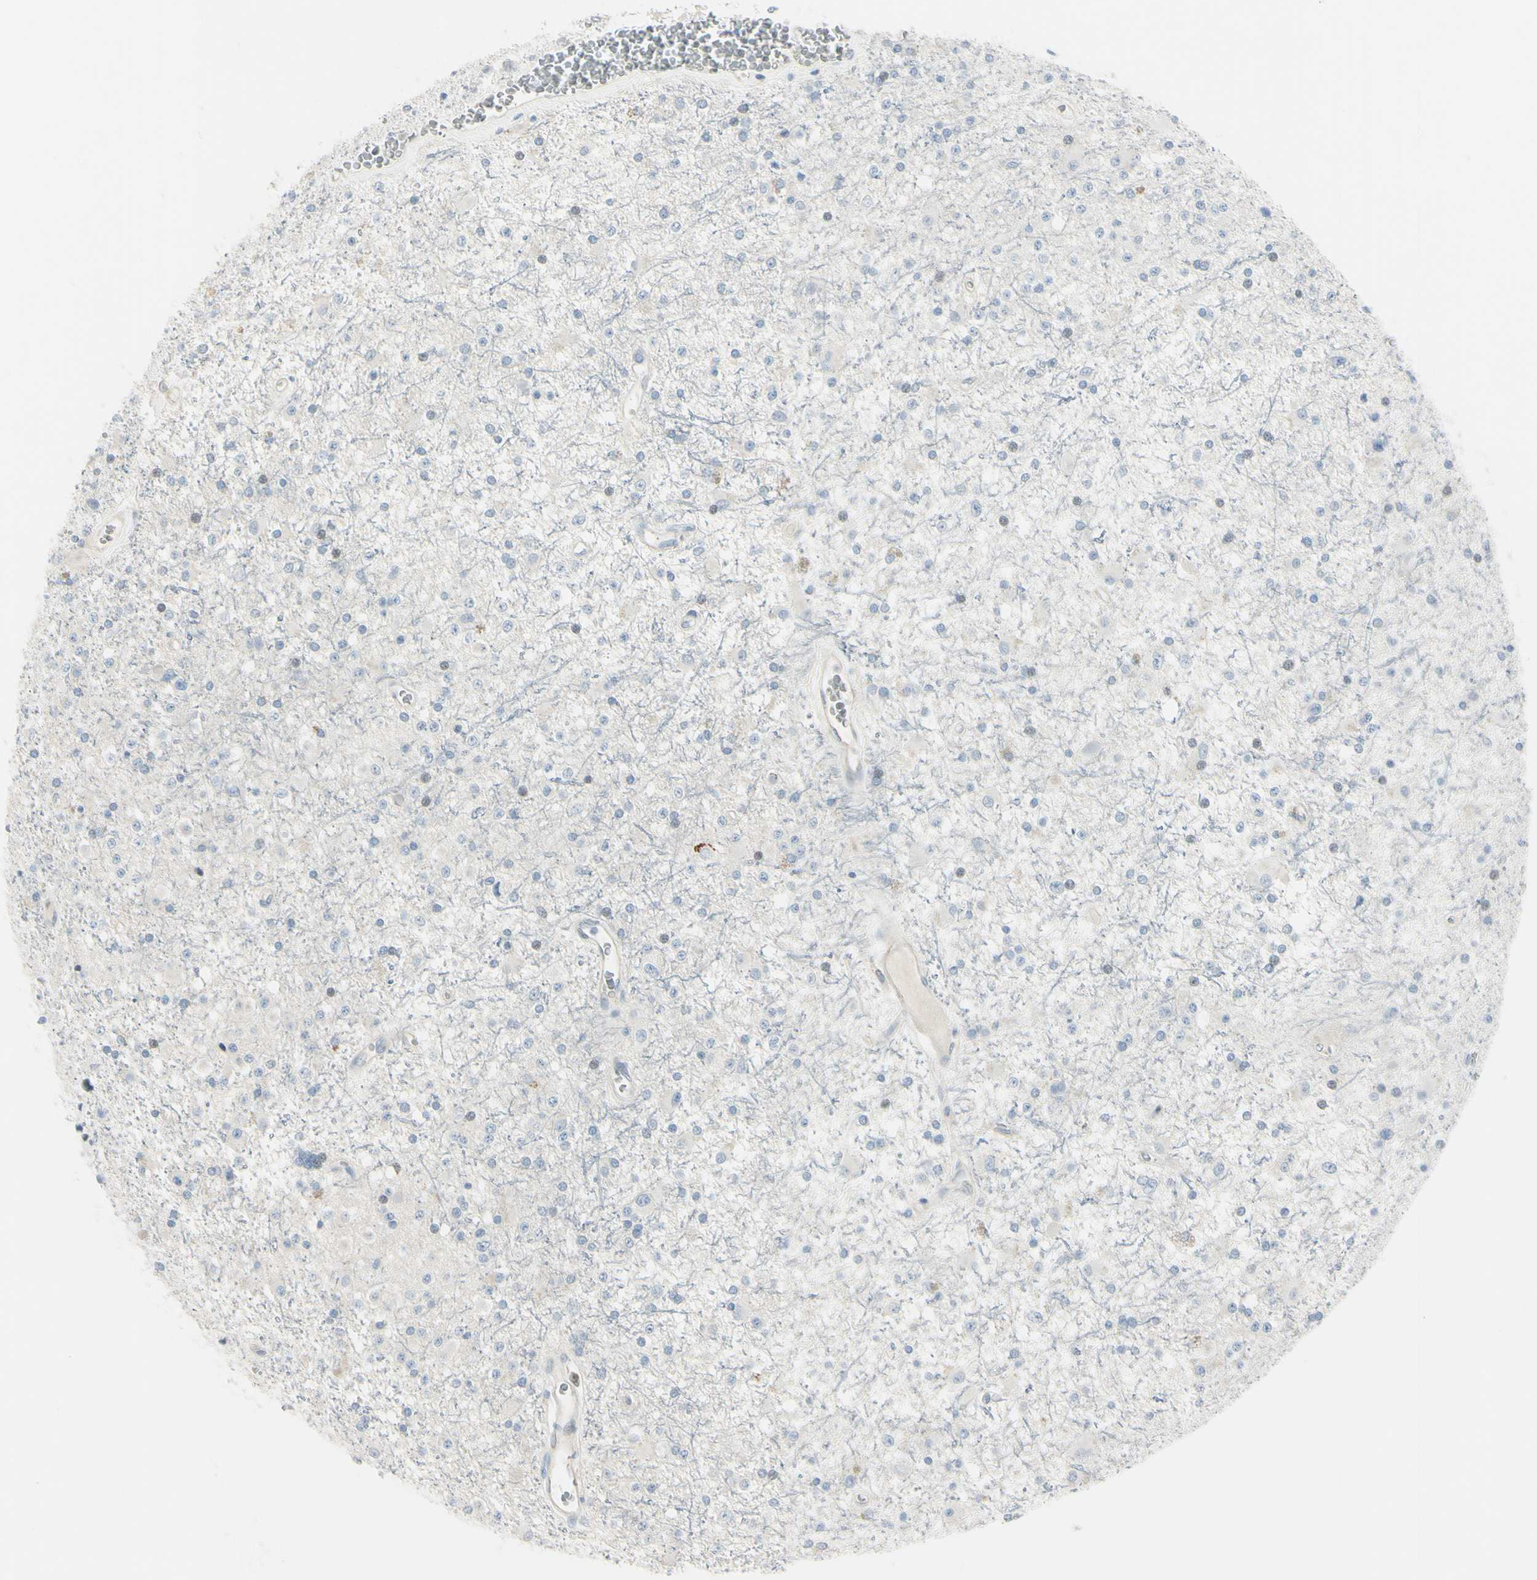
{"staining": {"intensity": "negative", "quantity": "none", "location": "none"}, "tissue": "glioma", "cell_type": "Tumor cells", "image_type": "cancer", "snomed": [{"axis": "morphology", "description": "Glioma, malignant, Low grade"}, {"axis": "topography", "description": "Brain"}], "caption": "A high-resolution micrograph shows immunohistochemistry (IHC) staining of malignant low-grade glioma, which shows no significant positivity in tumor cells.", "gene": "ASB9", "patient": {"sex": "male", "age": 58}}